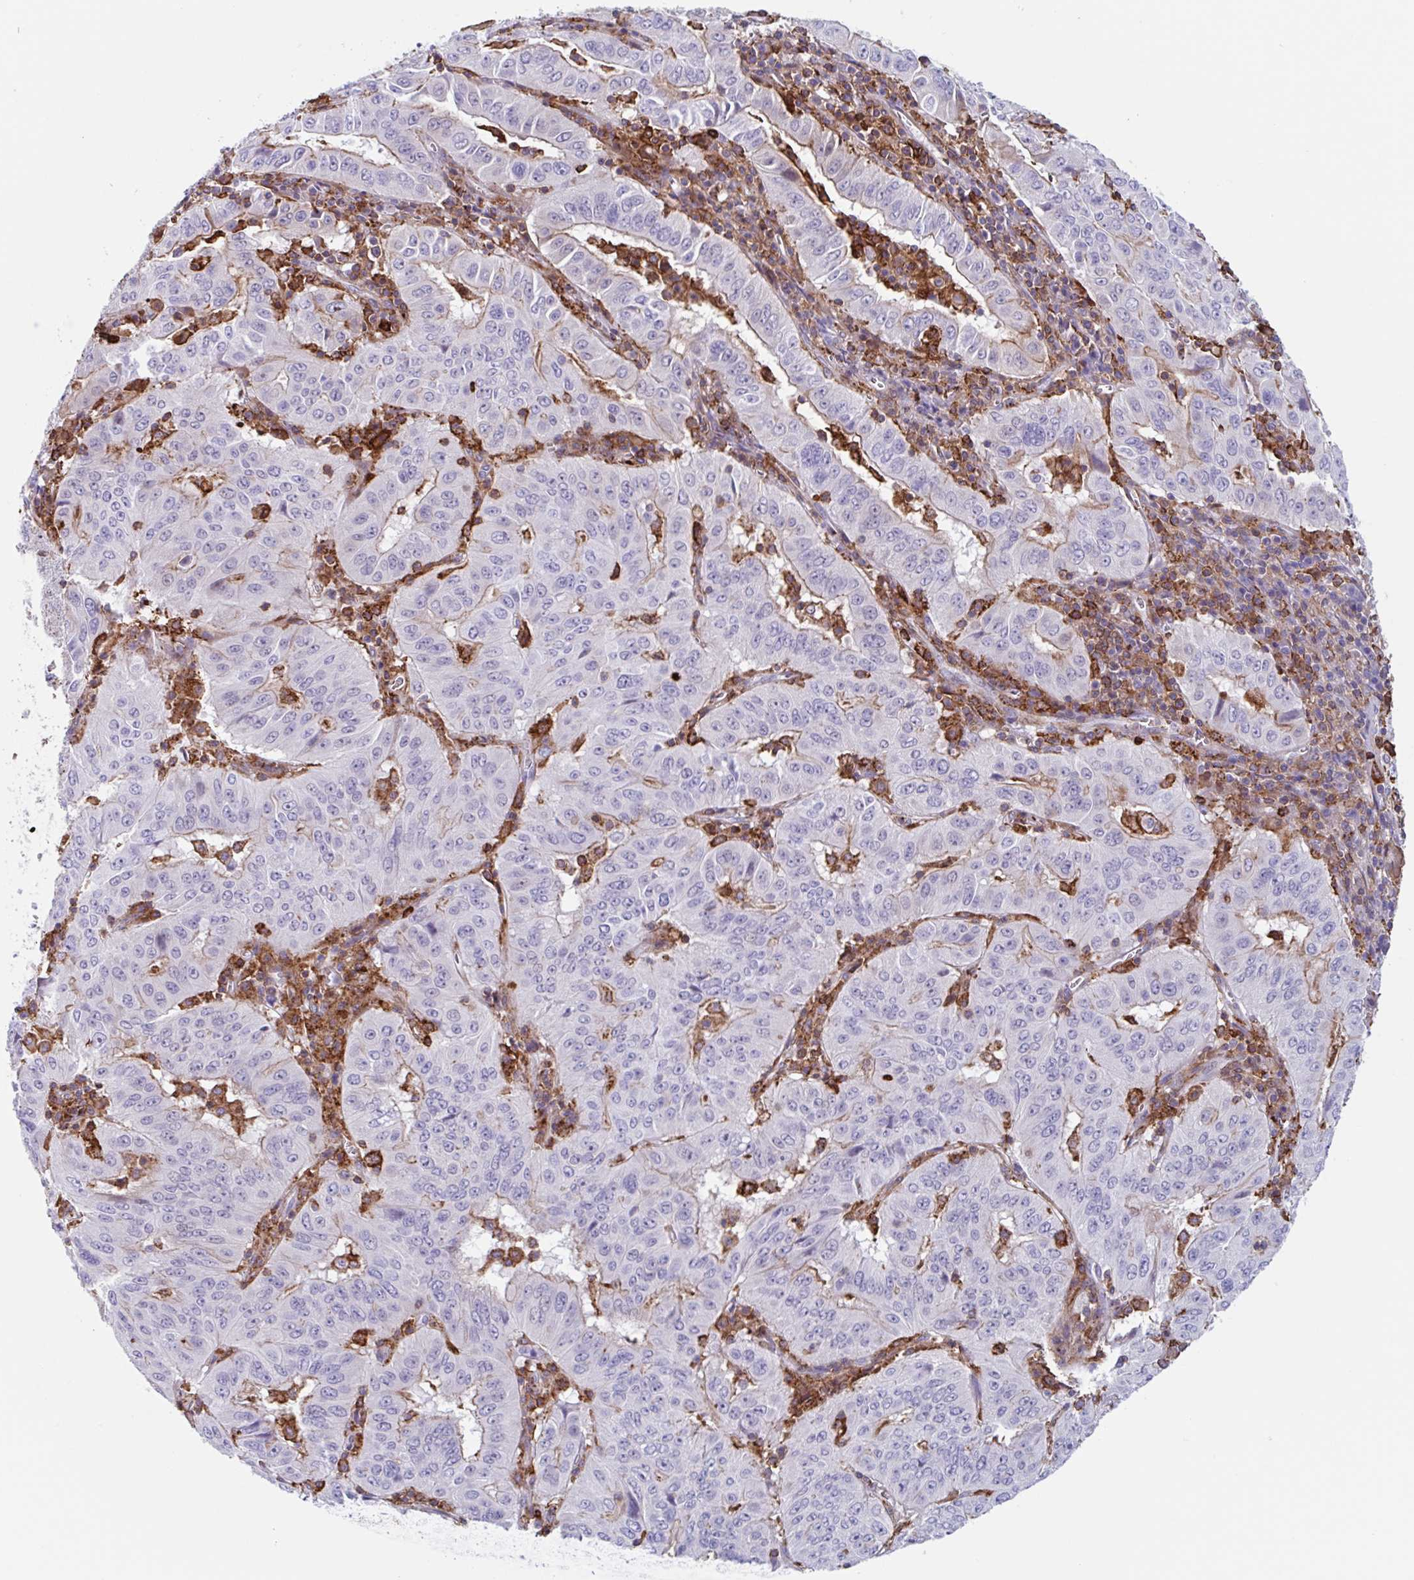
{"staining": {"intensity": "negative", "quantity": "none", "location": "none"}, "tissue": "pancreatic cancer", "cell_type": "Tumor cells", "image_type": "cancer", "snomed": [{"axis": "morphology", "description": "Adenocarcinoma, NOS"}, {"axis": "topography", "description": "Pancreas"}], "caption": "IHC of pancreatic cancer (adenocarcinoma) shows no positivity in tumor cells.", "gene": "EFHD1", "patient": {"sex": "male", "age": 63}}